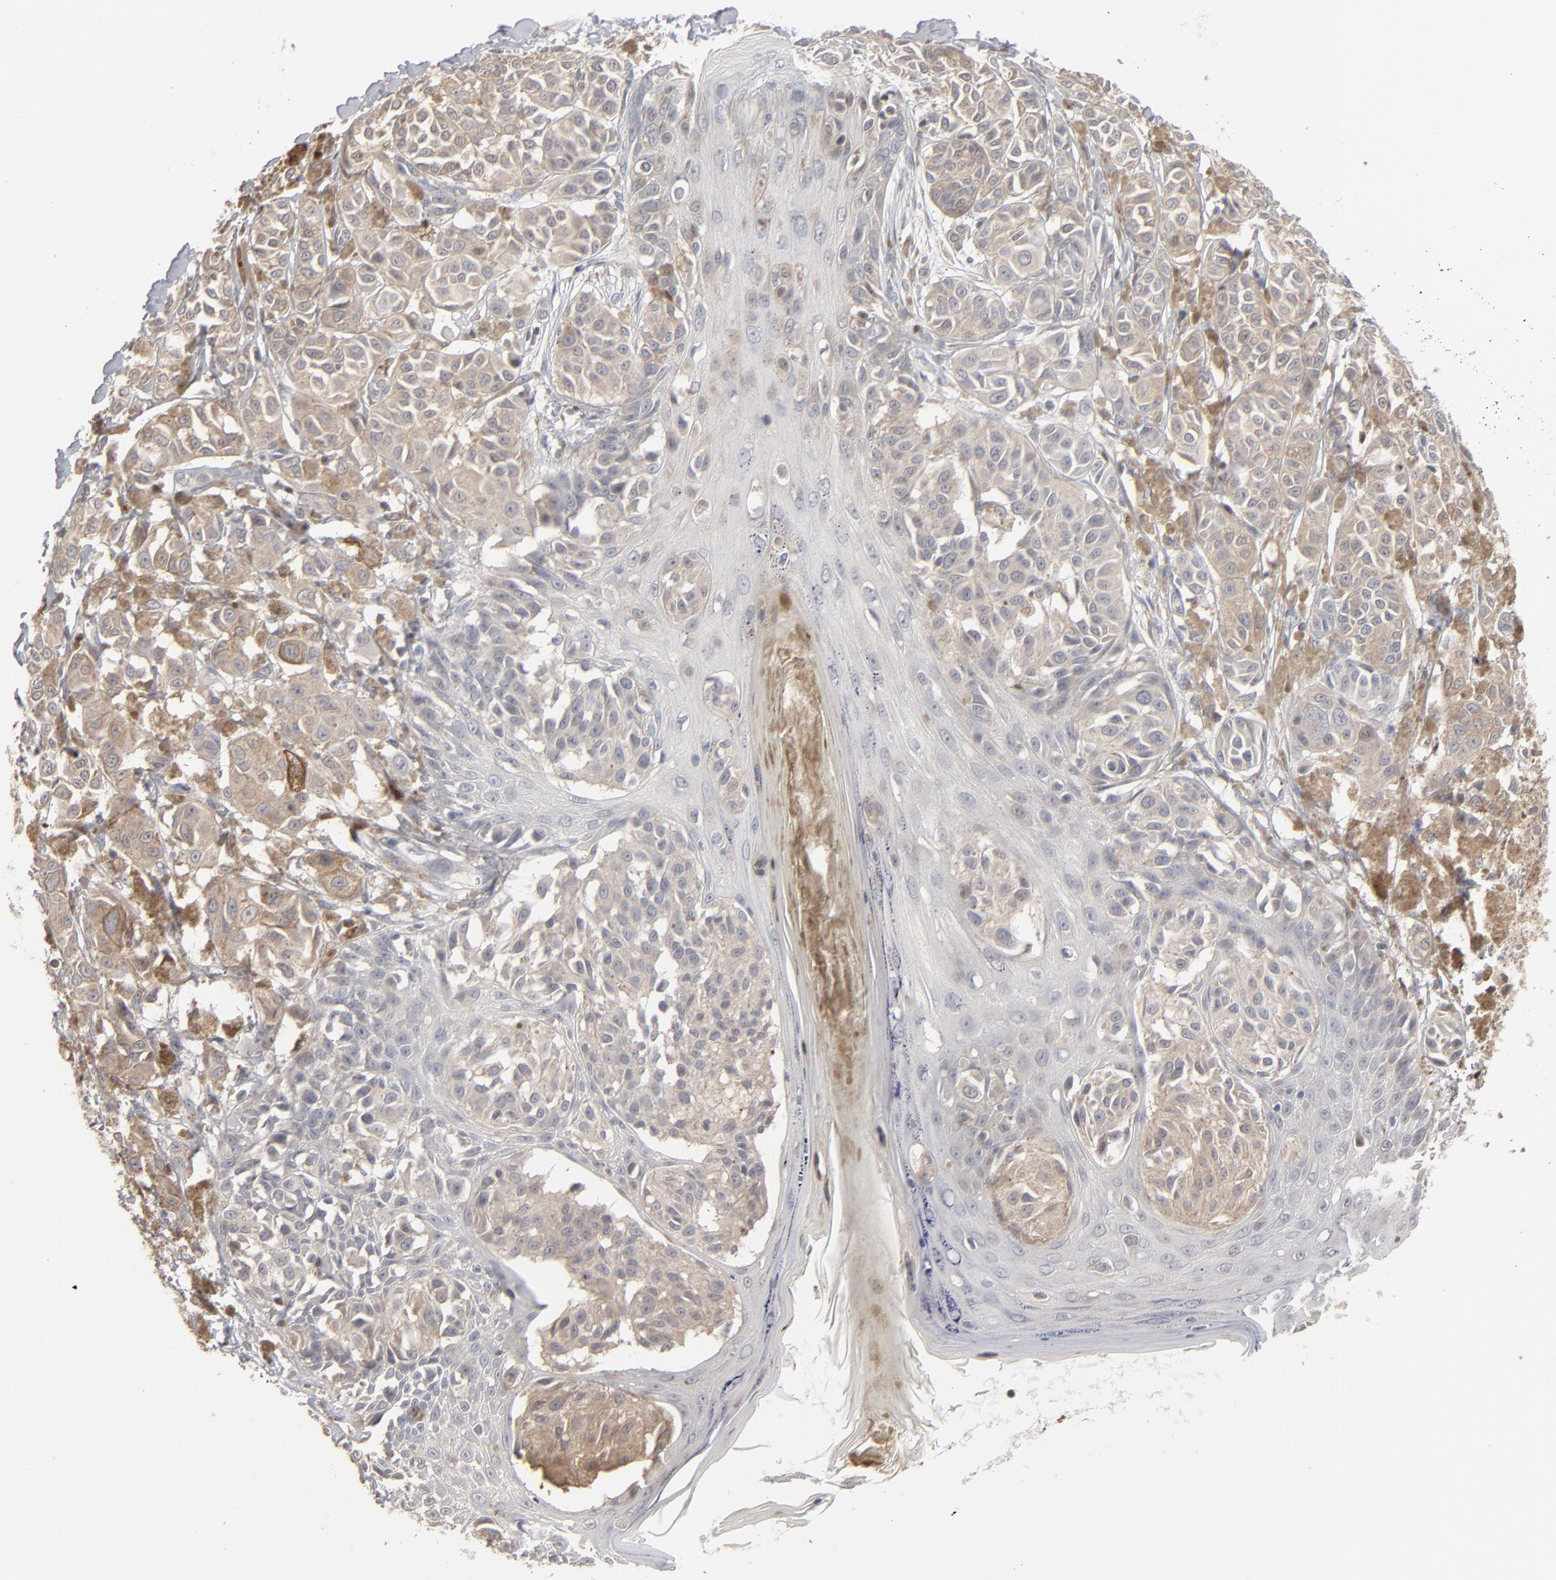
{"staining": {"intensity": "weak", "quantity": ">75%", "location": "cytoplasmic/membranous"}, "tissue": "melanoma", "cell_type": "Tumor cells", "image_type": "cancer", "snomed": [{"axis": "morphology", "description": "Malignant melanoma, NOS"}, {"axis": "topography", "description": "Skin"}], "caption": "Melanoma was stained to show a protein in brown. There is low levels of weak cytoplasmic/membranous expression in approximately >75% of tumor cells. (Brightfield microscopy of DAB IHC at high magnification).", "gene": "STAT4", "patient": {"sex": "male", "age": 76}}